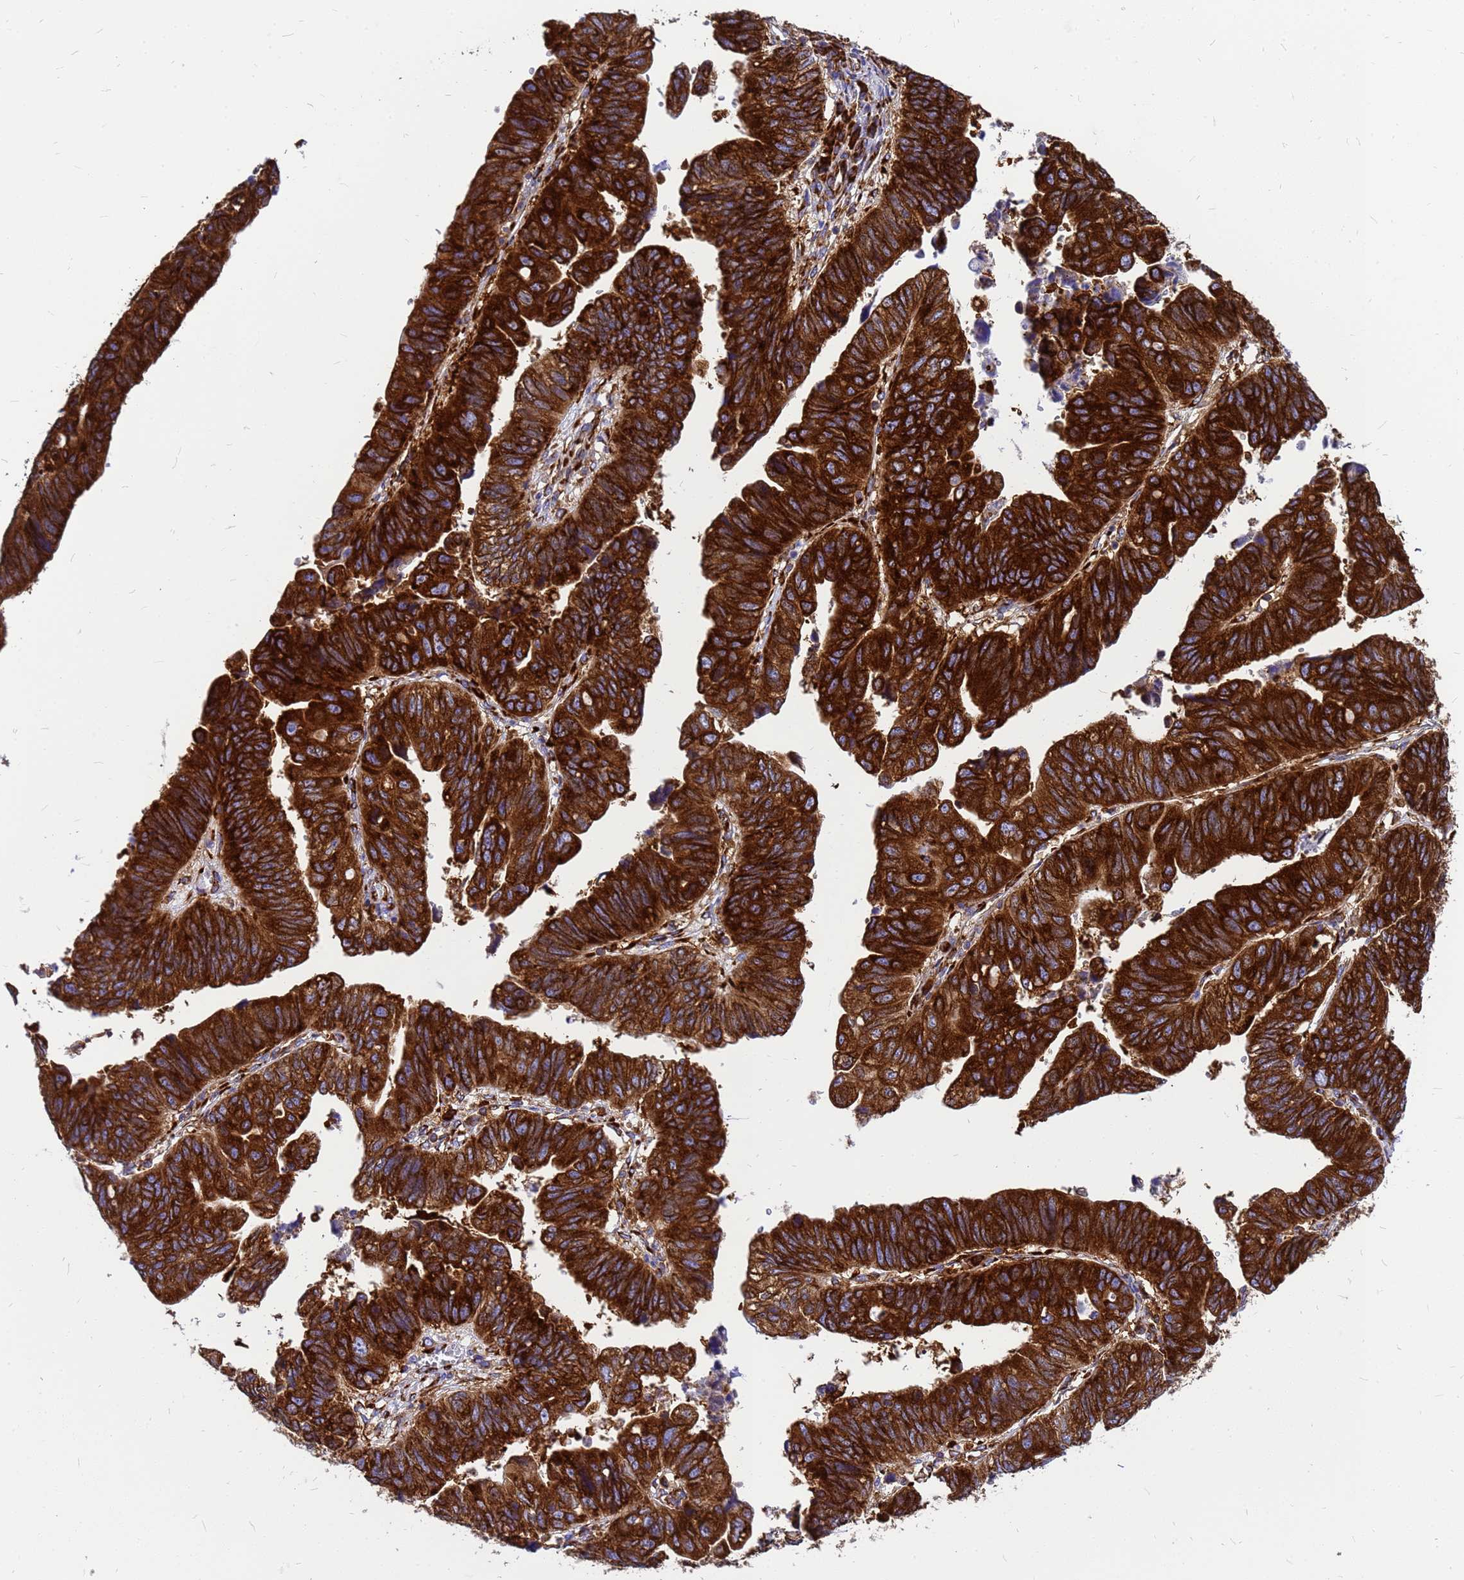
{"staining": {"intensity": "strong", "quantity": ">75%", "location": "cytoplasmic/membranous"}, "tissue": "stomach cancer", "cell_type": "Tumor cells", "image_type": "cancer", "snomed": [{"axis": "morphology", "description": "Adenocarcinoma, NOS"}, {"axis": "topography", "description": "Stomach"}], "caption": "A high-resolution image shows IHC staining of stomach cancer (adenocarcinoma), which demonstrates strong cytoplasmic/membranous staining in approximately >75% of tumor cells. The protein of interest is stained brown, and the nuclei are stained in blue (DAB (3,3'-diaminobenzidine) IHC with brightfield microscopy, high magnification).", "gene": "EEF1D", "patient": {"sex": "male", "age": 59}}